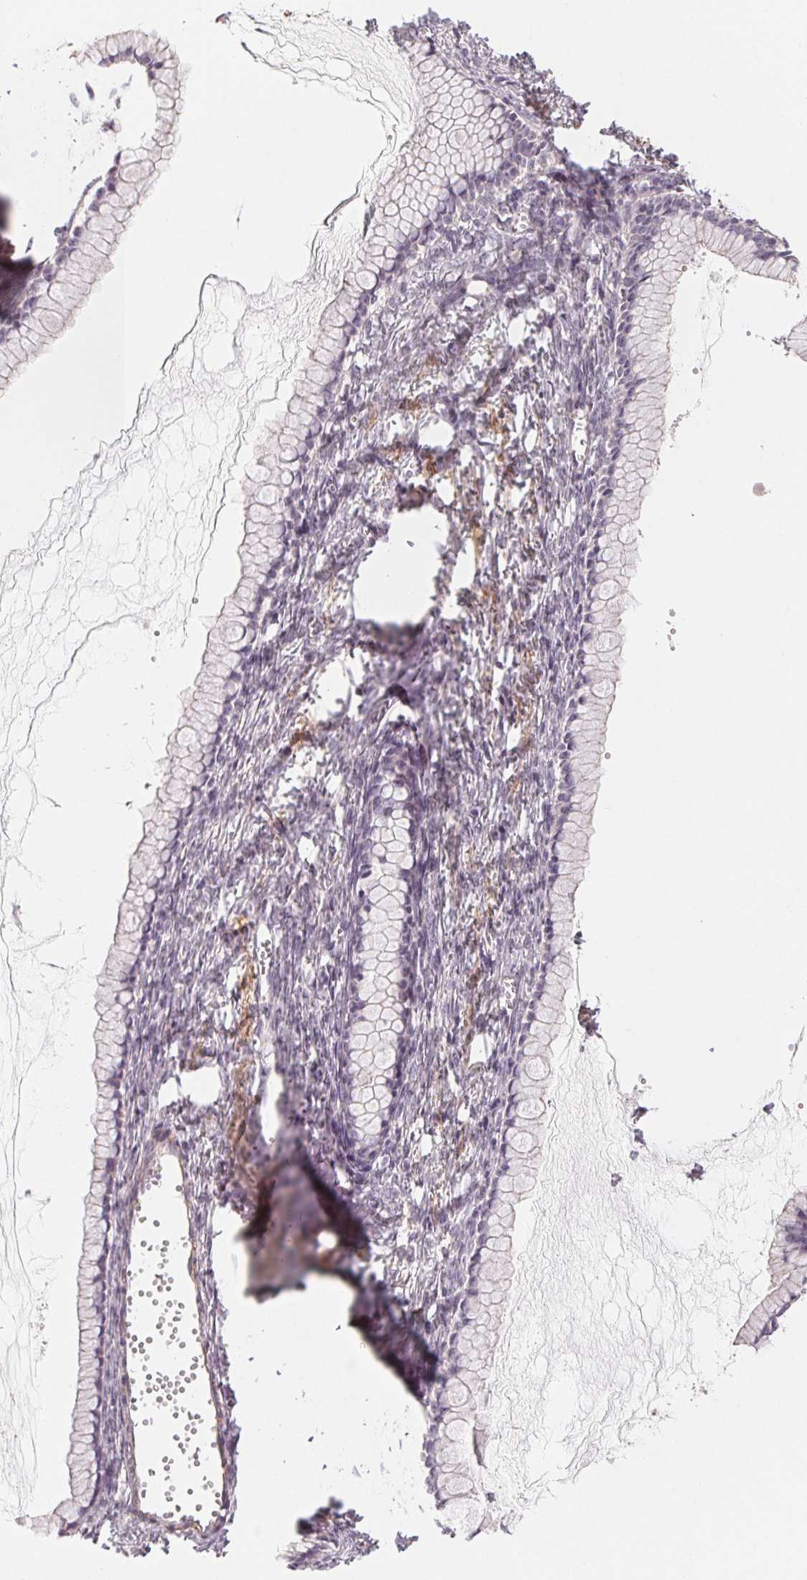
{"staining": {"intensity": "negative", "quantity": "none", "location": "none"}, "tissue": "ovarian cancer", "cell_type": "Tumor cells", "image_type": "cancer", "snomed": [{"axis": "morphology", "description": "Cystadenocarcinoma, mucinous, NOS"}, {"axis": "topography", "description": "Ovary"}], "caption": "Micrograph shows no significant protein expression in tumor cells of ovarian mucinous cystadenocarcinoma.", "gene": "CCDC112", "patient": {"sex": "female", "age": 41}}